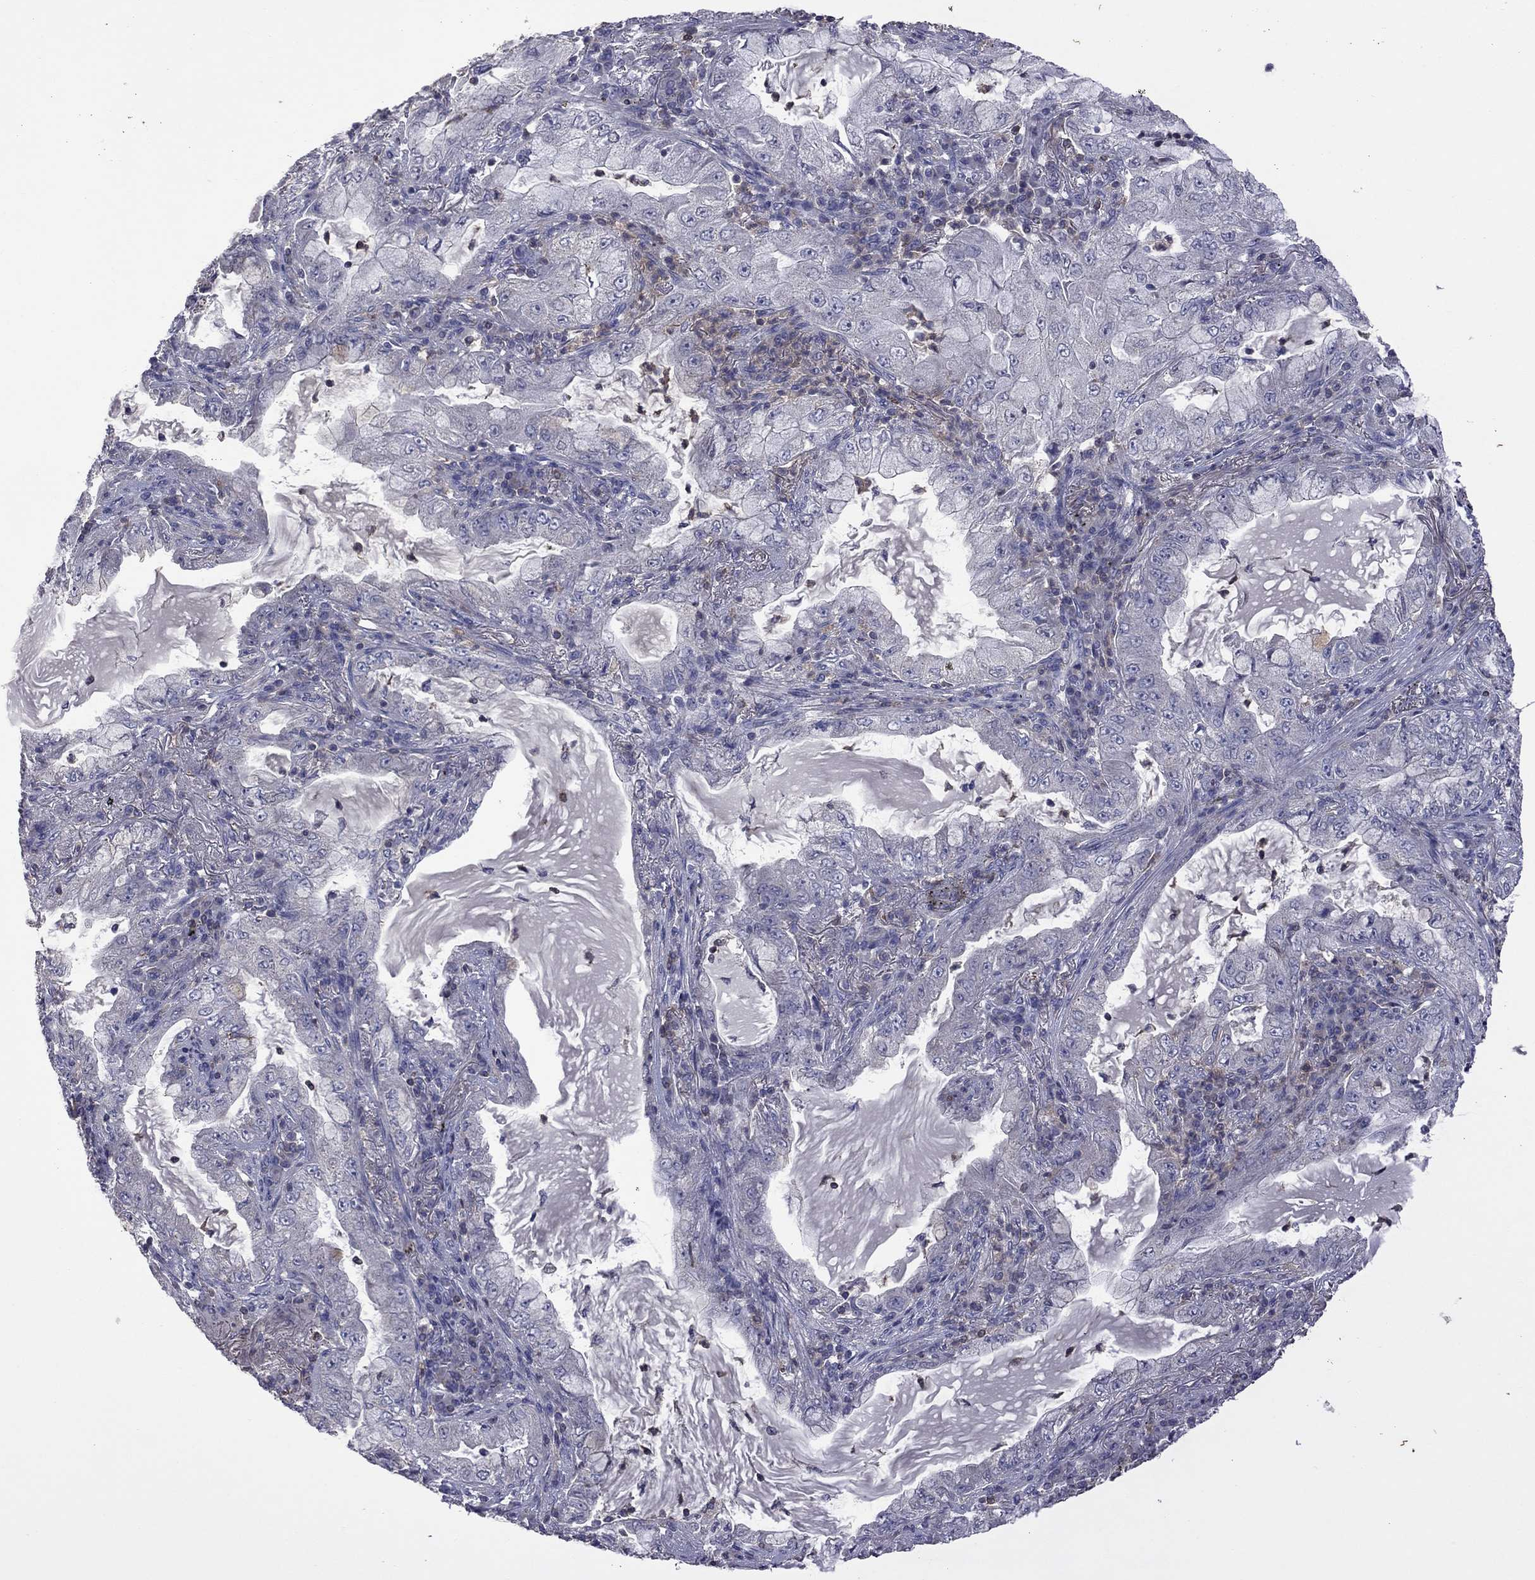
{"staining": {"intensity": "negative", "quantity": "none", "location": "none"}, "tissue": "lung cancer", "cell_type": "Tumor cells", "image_type": "cancer", "snomed": [{"axis": "morphology", "description": "Adenocarcinoma, NOS"}, {"axis": "topography", "description": "Lung"}], "caption": "Human adenocarcinoma (lung) stained for a protein using immunohistochemistry (IHC) displays no expression in tumor cells.", "gene": "IPCEF1", "patient": {"sex": "female", "age": 73}}